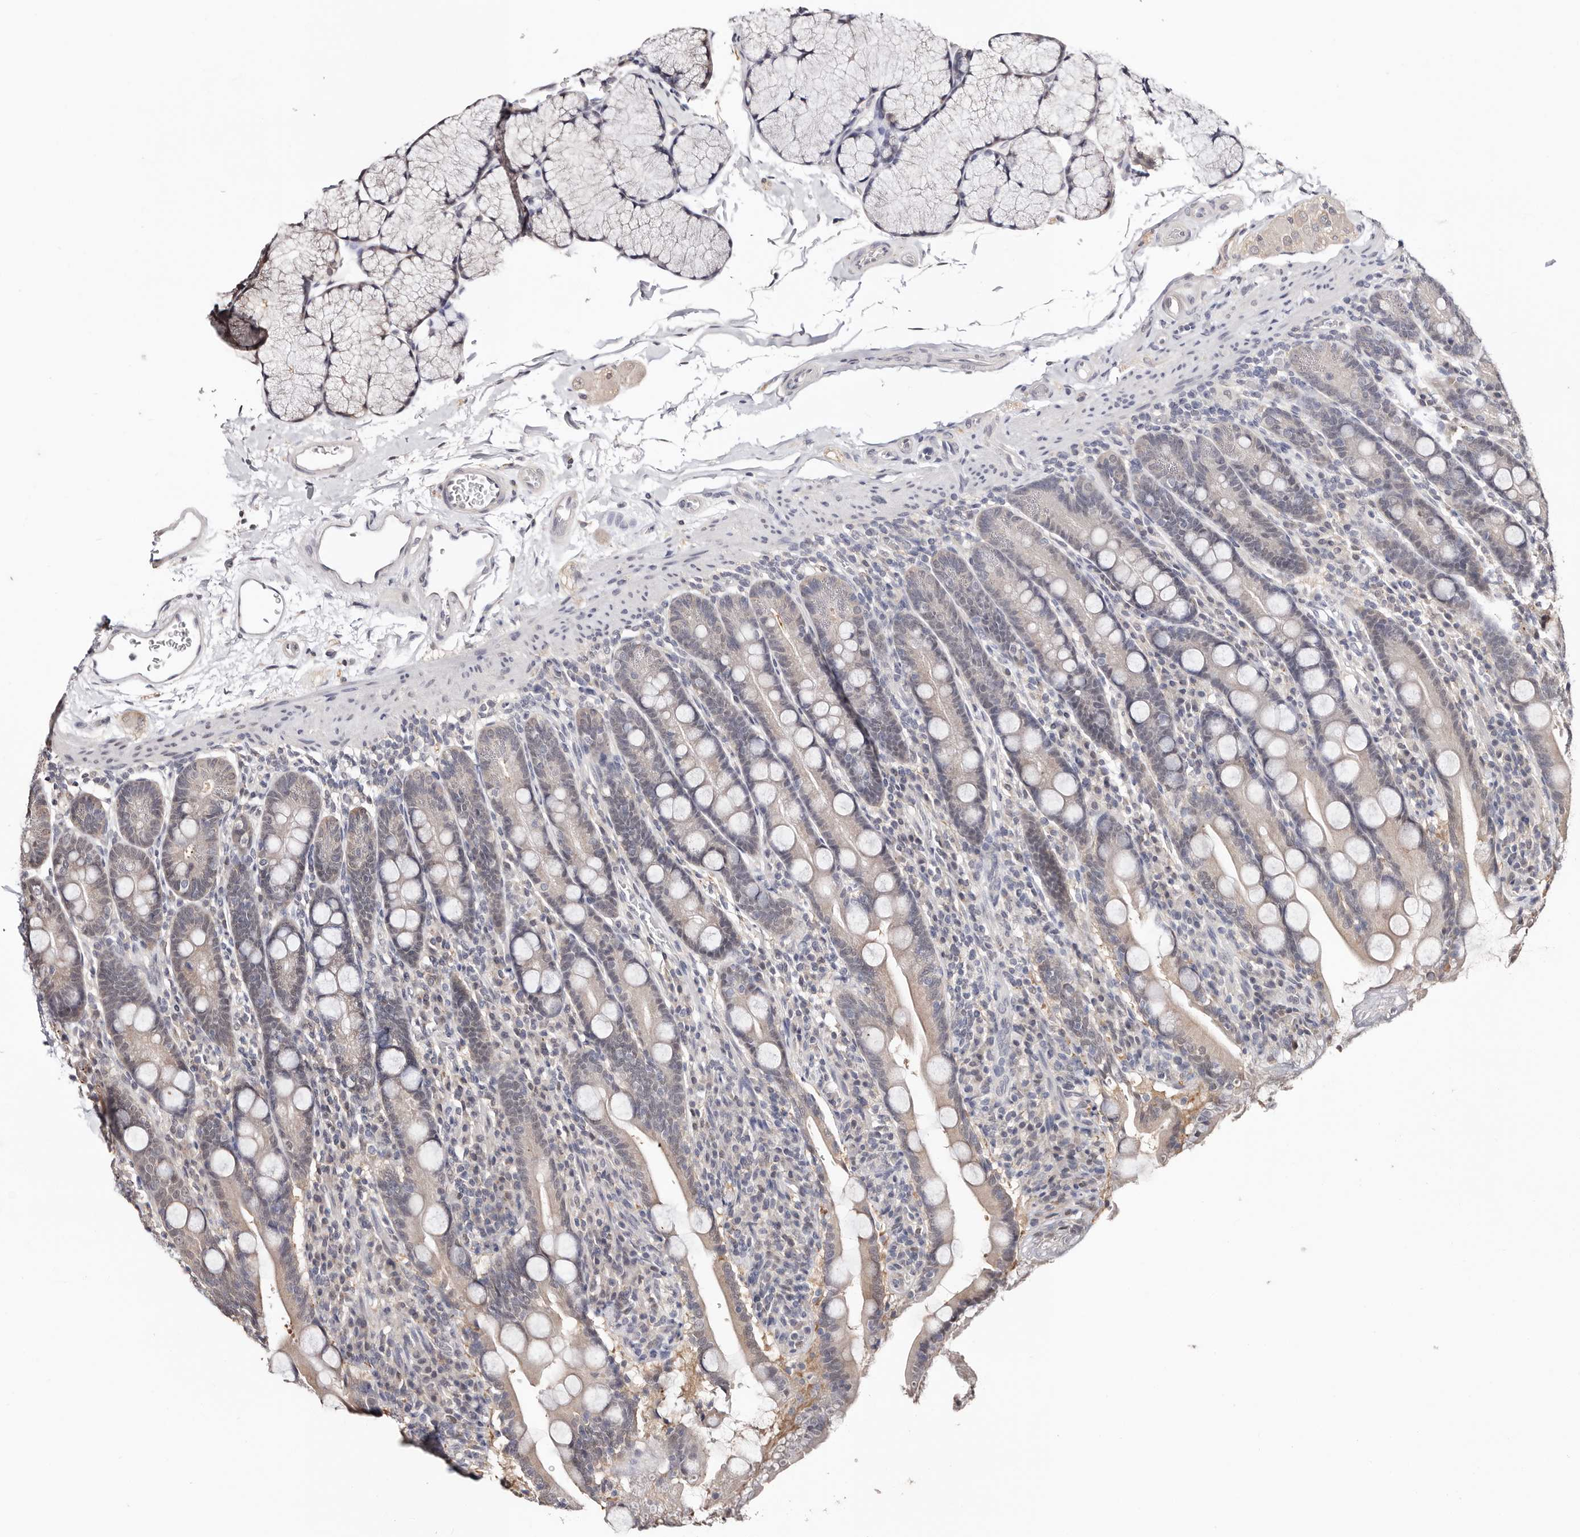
{"staining": {"intensity": "negative", "quantity": "none", "location": "none"}, "tissue": "duodenum", "cell_type": "Glandular cells", "image_type": "normal", "snomed": [{"axis": "morphology", "description": "Normal tissue, NOS"}, {"axis": "topography", "description": "Duodenum"}], "caption": "DAB immunohistochemical staining of benign duodenum reveals no significant expression in glandular cells.", "gene": "TYW3", "patient": {"sex": "male", "age": 35}}